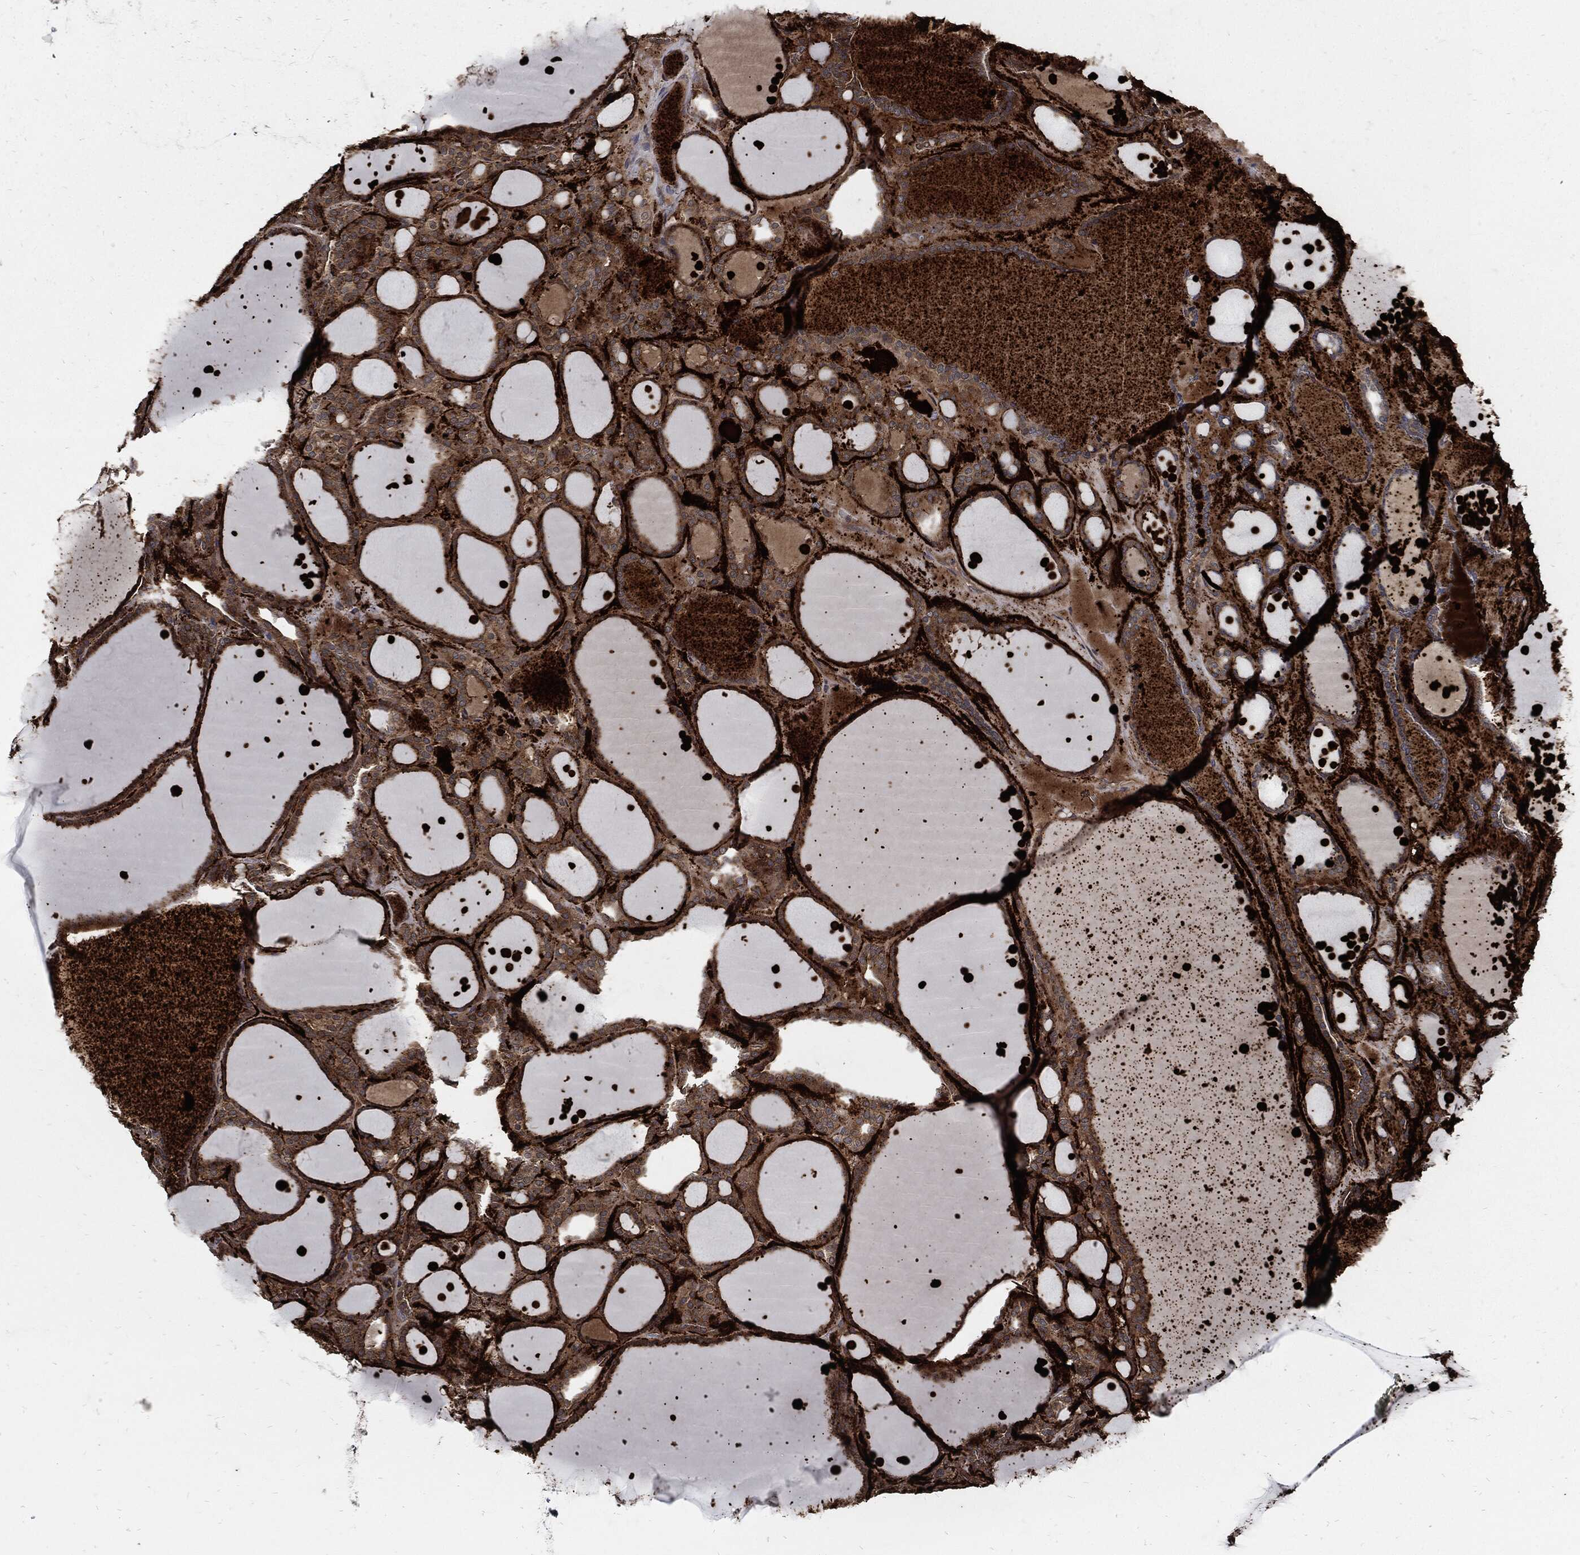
{"staining": {"intensity": "moderate", "quantity": "25%-75%", "location": "cytoplasmic/membranous"}, "tissue": "thyroid gland", "cell_type": "Glandular cells", "image_type": "normal", "snomed": [{"axis": "morphology", "description": "Normal tissue, NOS"}, {"axis": "topography", "description": "Thyroid gland"}], "caption": "DAB (3,3'-diaminobenzidine) immunohistochemical staining of normal thyroid gland shows moderate cytoplasmic/membranous protein positivity in about 25%-75% of glandular cells.", "gene": "CLU", "patient": {"sex": "male", "age": 63}}